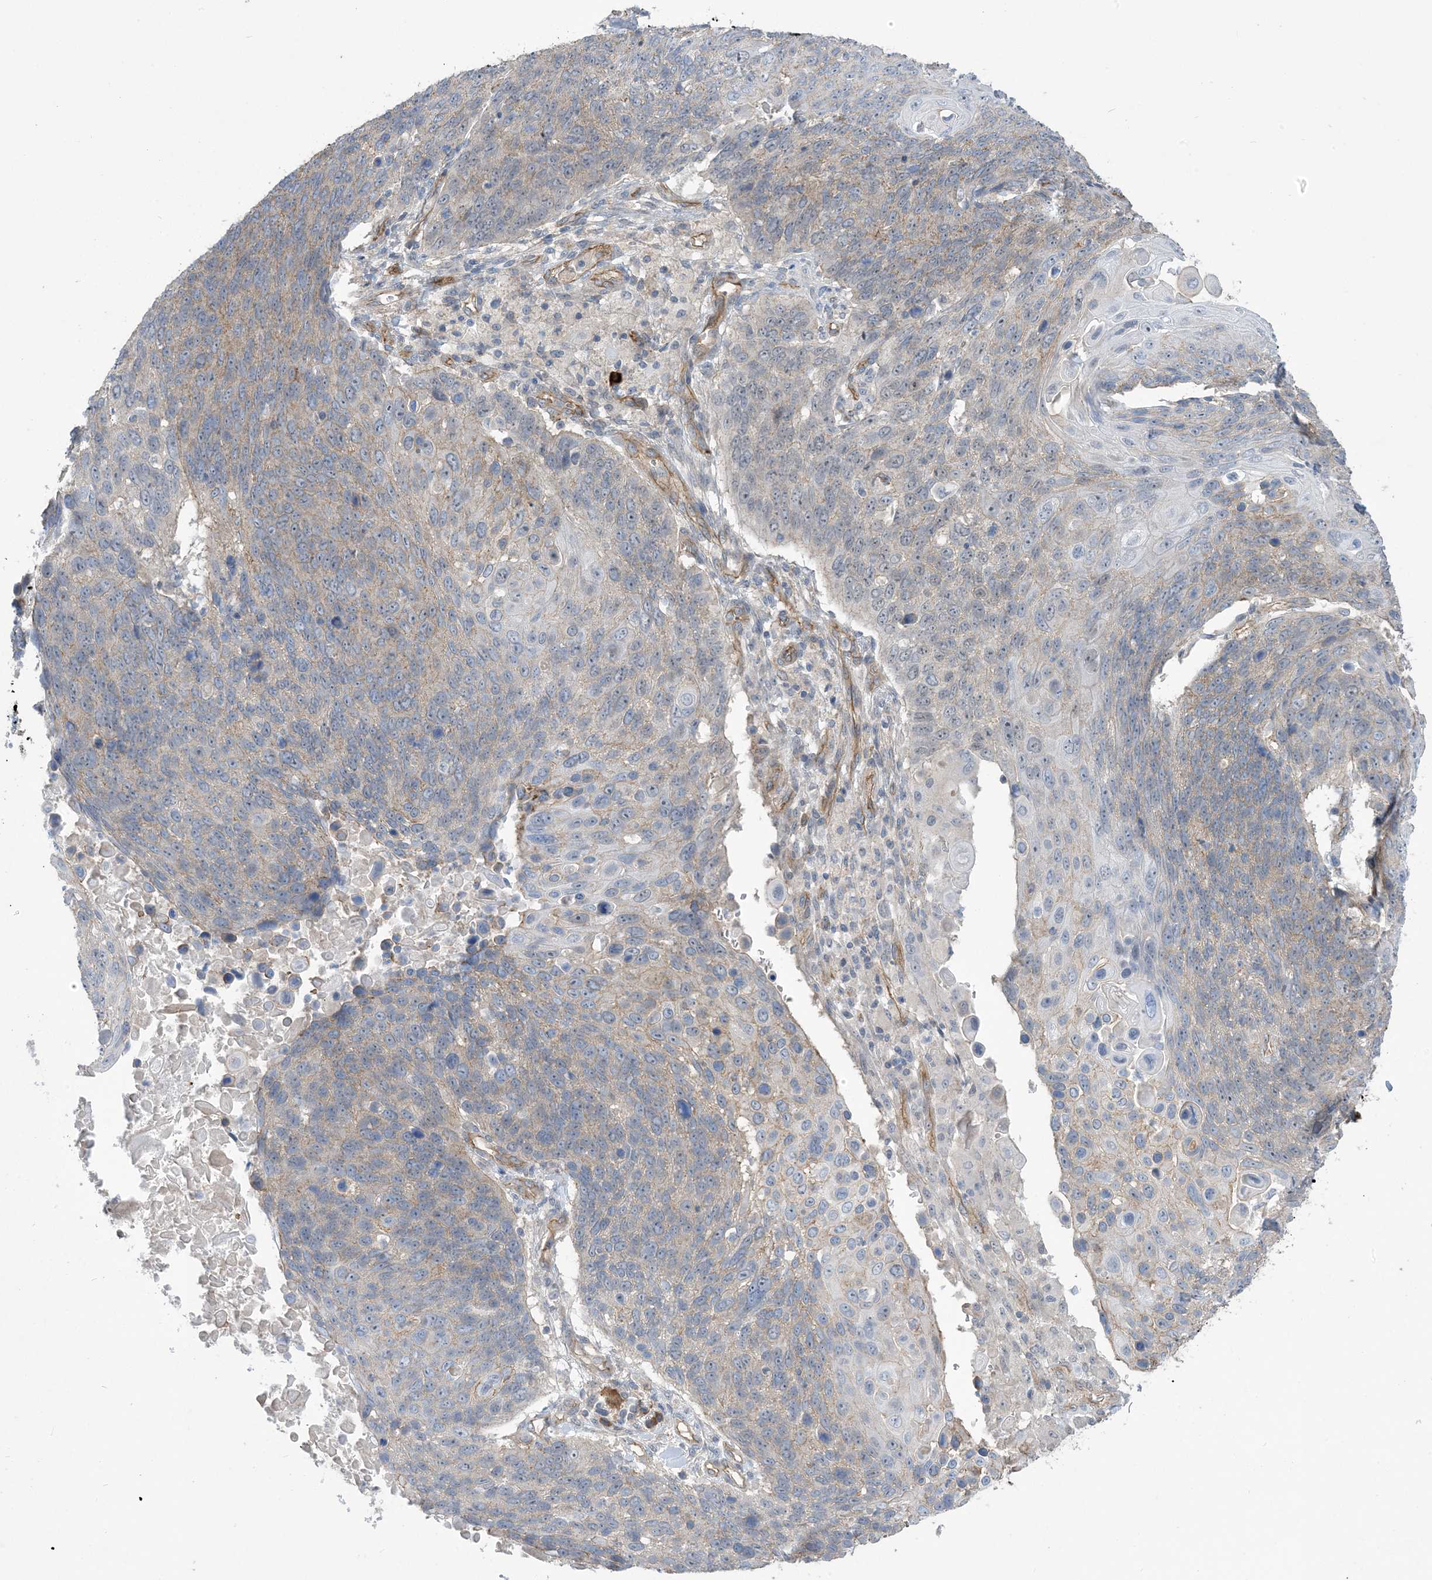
{"staining": {"intensity": "negative", "quantity": "none", "location": "none"}, "tissue": "lung cancer", "cell_type": "Tumor cells", "image_type": "cancer", "snomed": [{"axis": "morphology", "description": "Squamous cell carcinoma, NOS"}, {"axis": "topography", "description": "Lung"}], "caption": "The image shows no significant positivity in tumor cells of lung cancer.", "gene": "AOC1", "patient": {"sex": "male", "age": 66}}